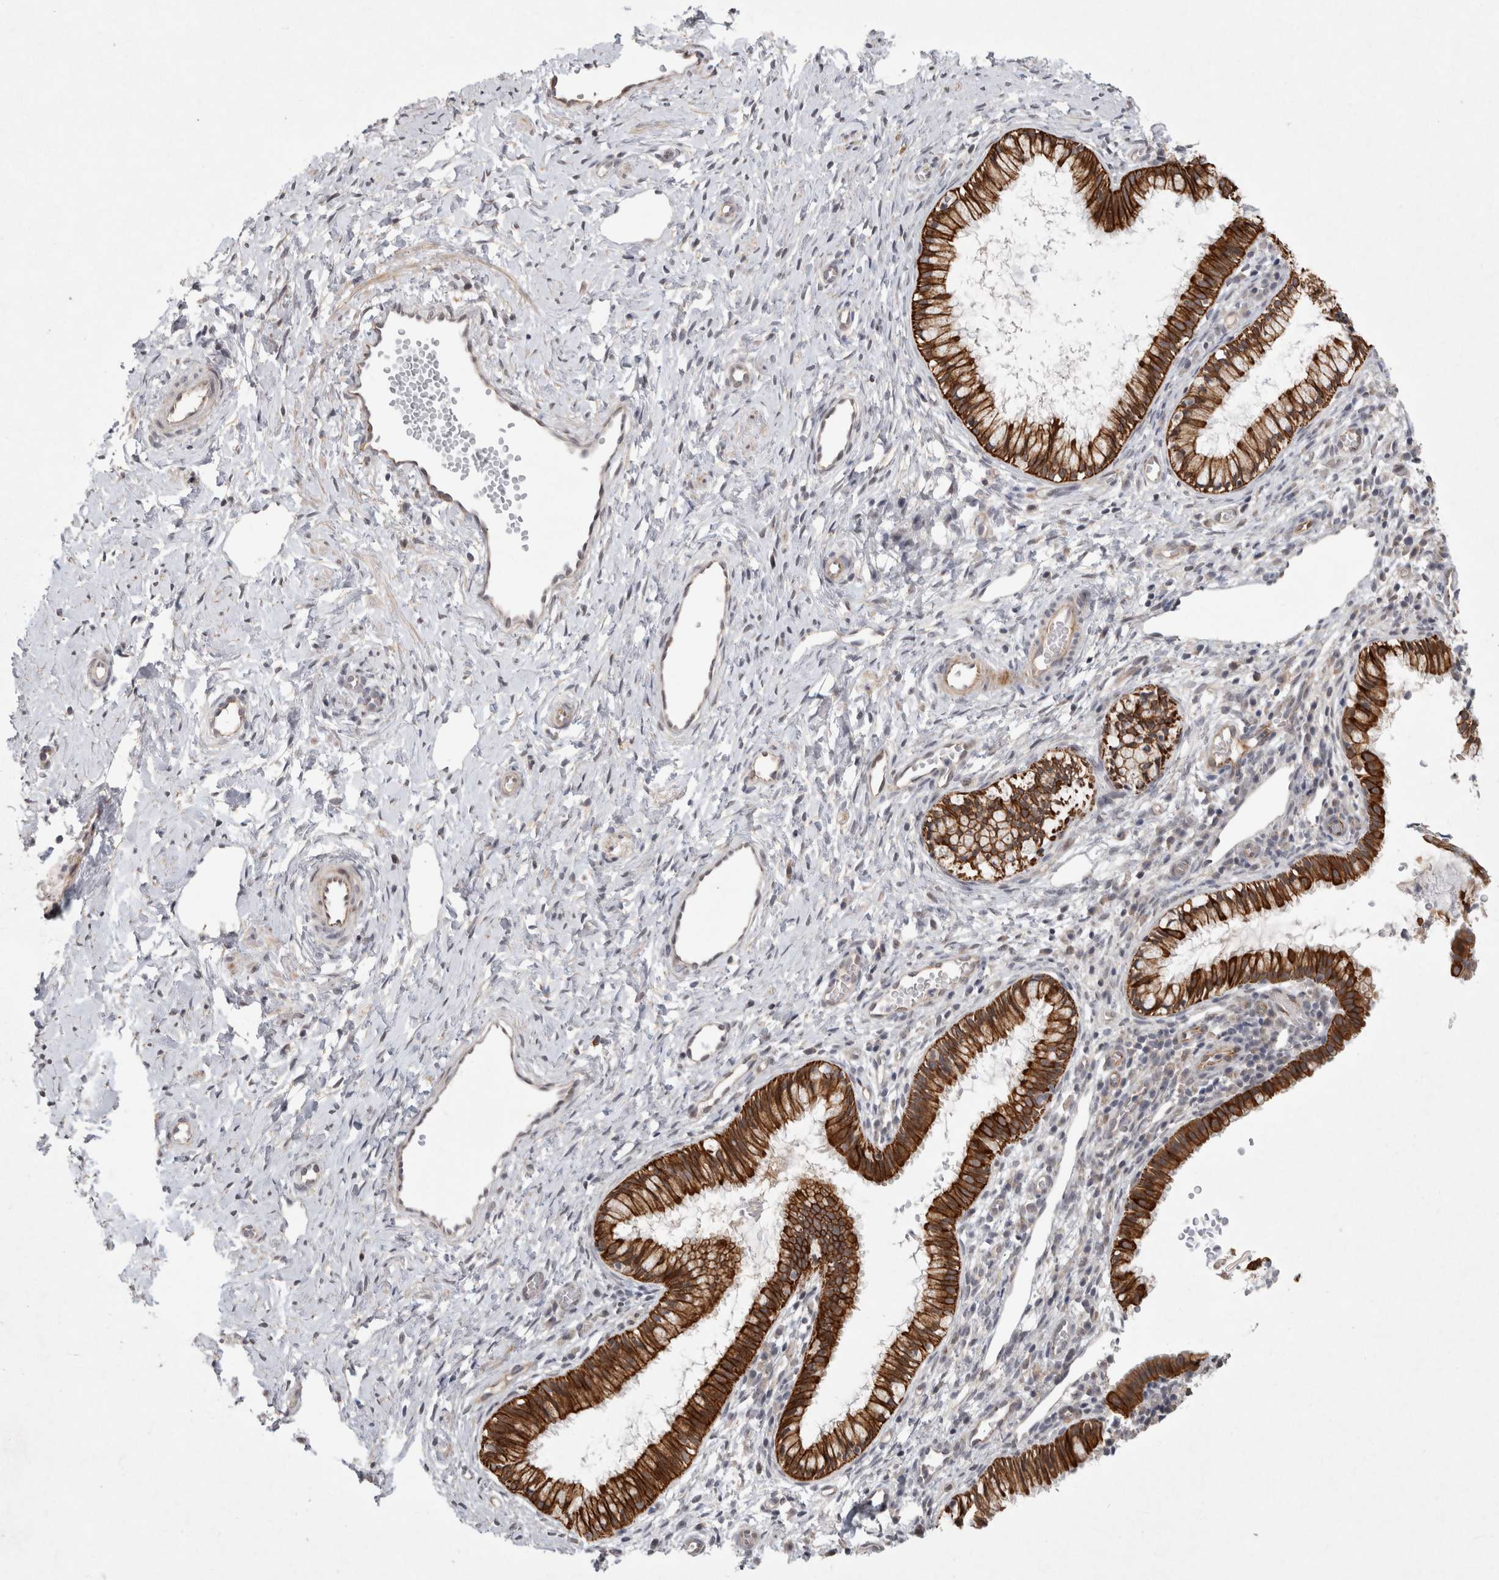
{"staining": {"intensity": "strong", "quantity": ">75%", "location": "cytoplasmic/membranous"}, "tissue": "cervix", "cell_type": "Glandular cells", "image_type": "normal", "snomed": [{"axis": "morphology", "description": "Normal tissue, NOS"}, {"axis": "topography", "description": "Cervix"}], "caption": "Immunohistochemical staining of unremarkable human cervix displays high levels of strong cytoplasmic/membranous positivity in about >75% of glandular cells. The protein is stained brown, and the nuclei are stained in blue (DAB IHC with brightfield microscopy, high magnification).", "gene": "CRISPLD1", "patient": {"sex": "female", "age": 27}}